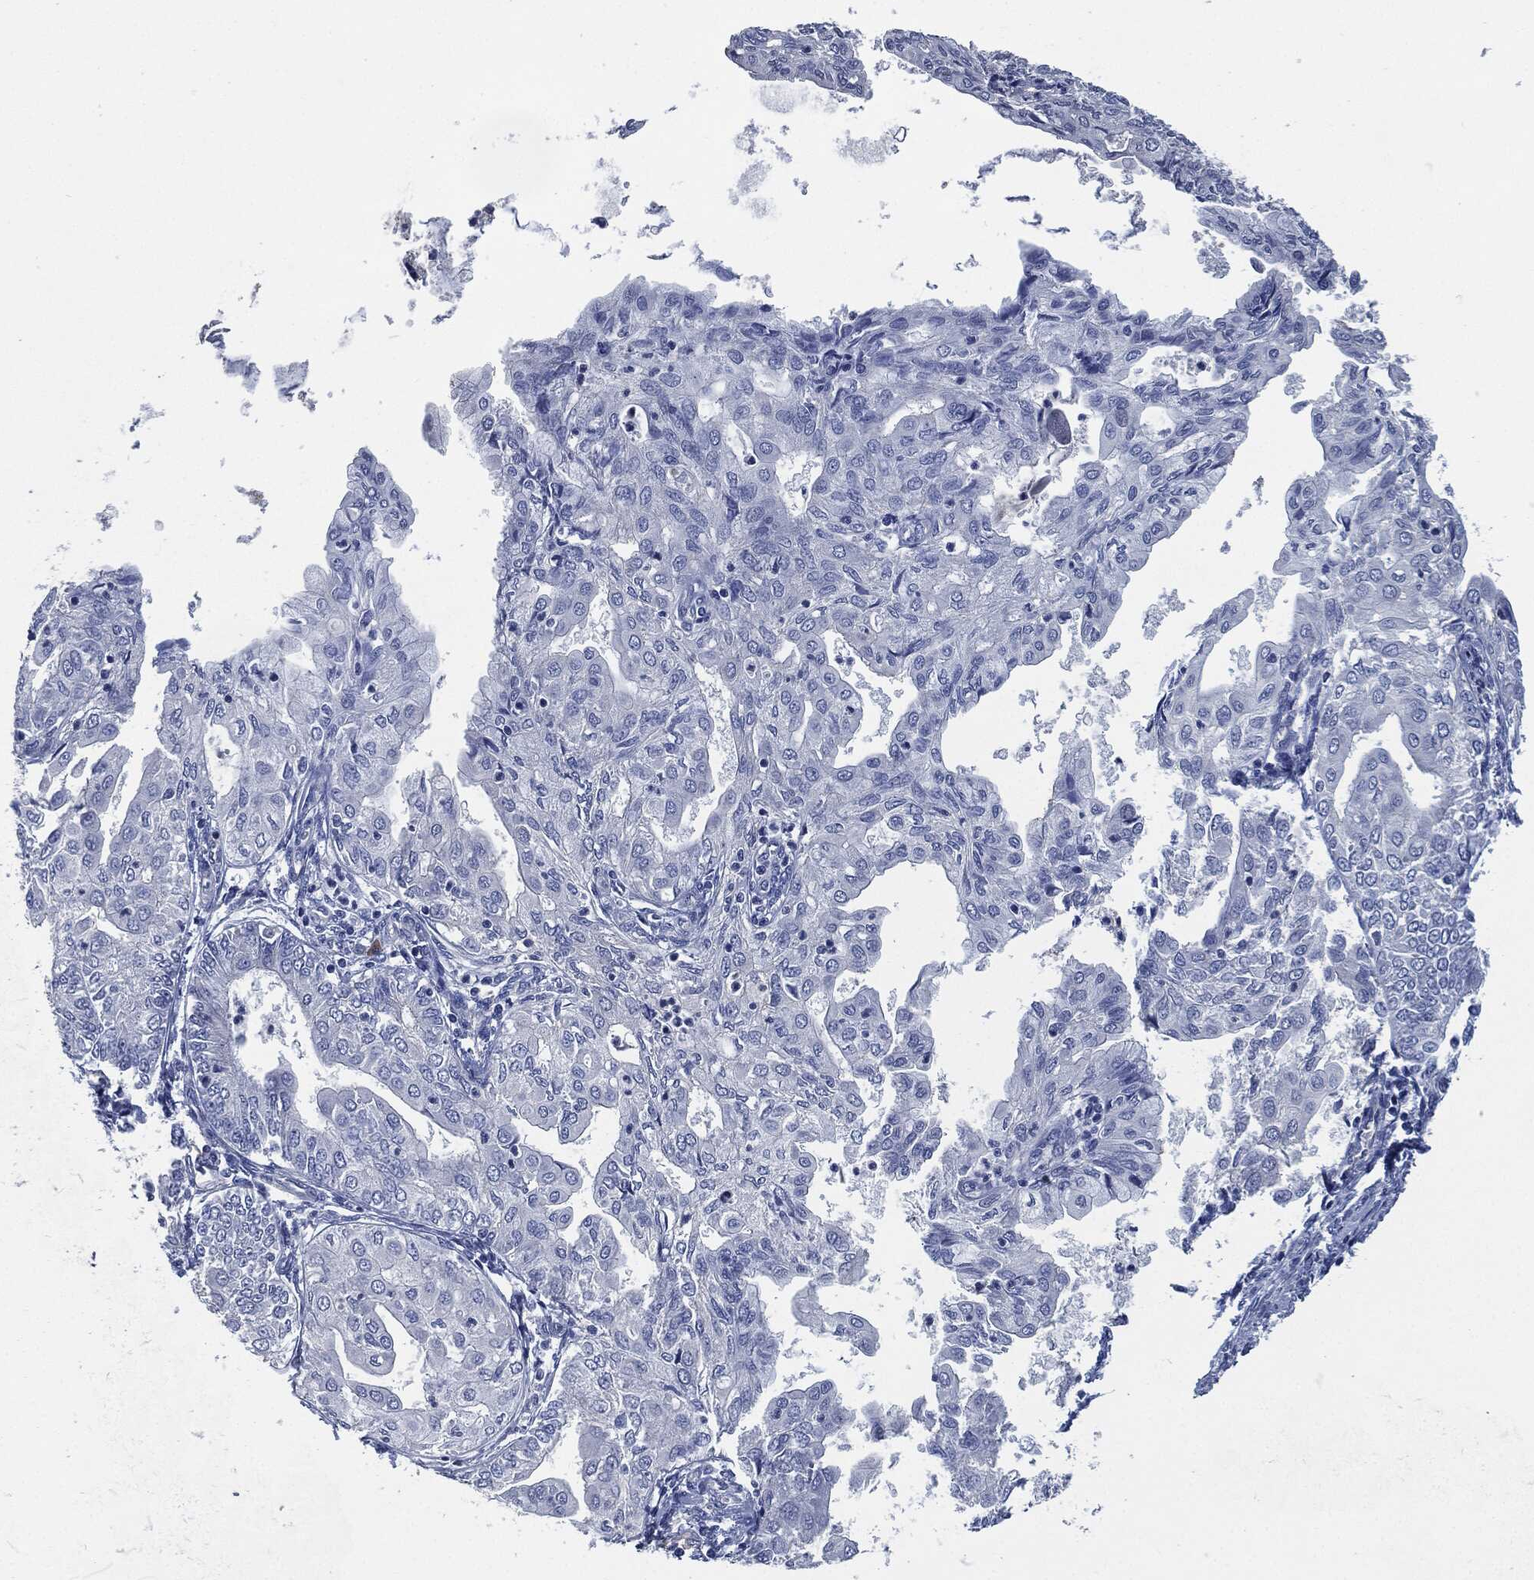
{"staining": {"intensity": "negative", "quantity": "none", "location": "none"}, "tissue": "endometrial cancer", "cell_type": "Tumor cells", "image_type": "cancer", "snomed": [{"axis": "morphology", "description": "Adenocarcinoma, NOS"}, {"axis": "topography", "description": "Endometrium"}], "caption": "Image shows no significant protein expression in tumor cells of adenocarcinoma (endometrial). (Immunohistochemistry (ihc), brightfield microscopy, high magnification).", "gene": "CD27", "patient": {"sex": "female", "age": 68}}